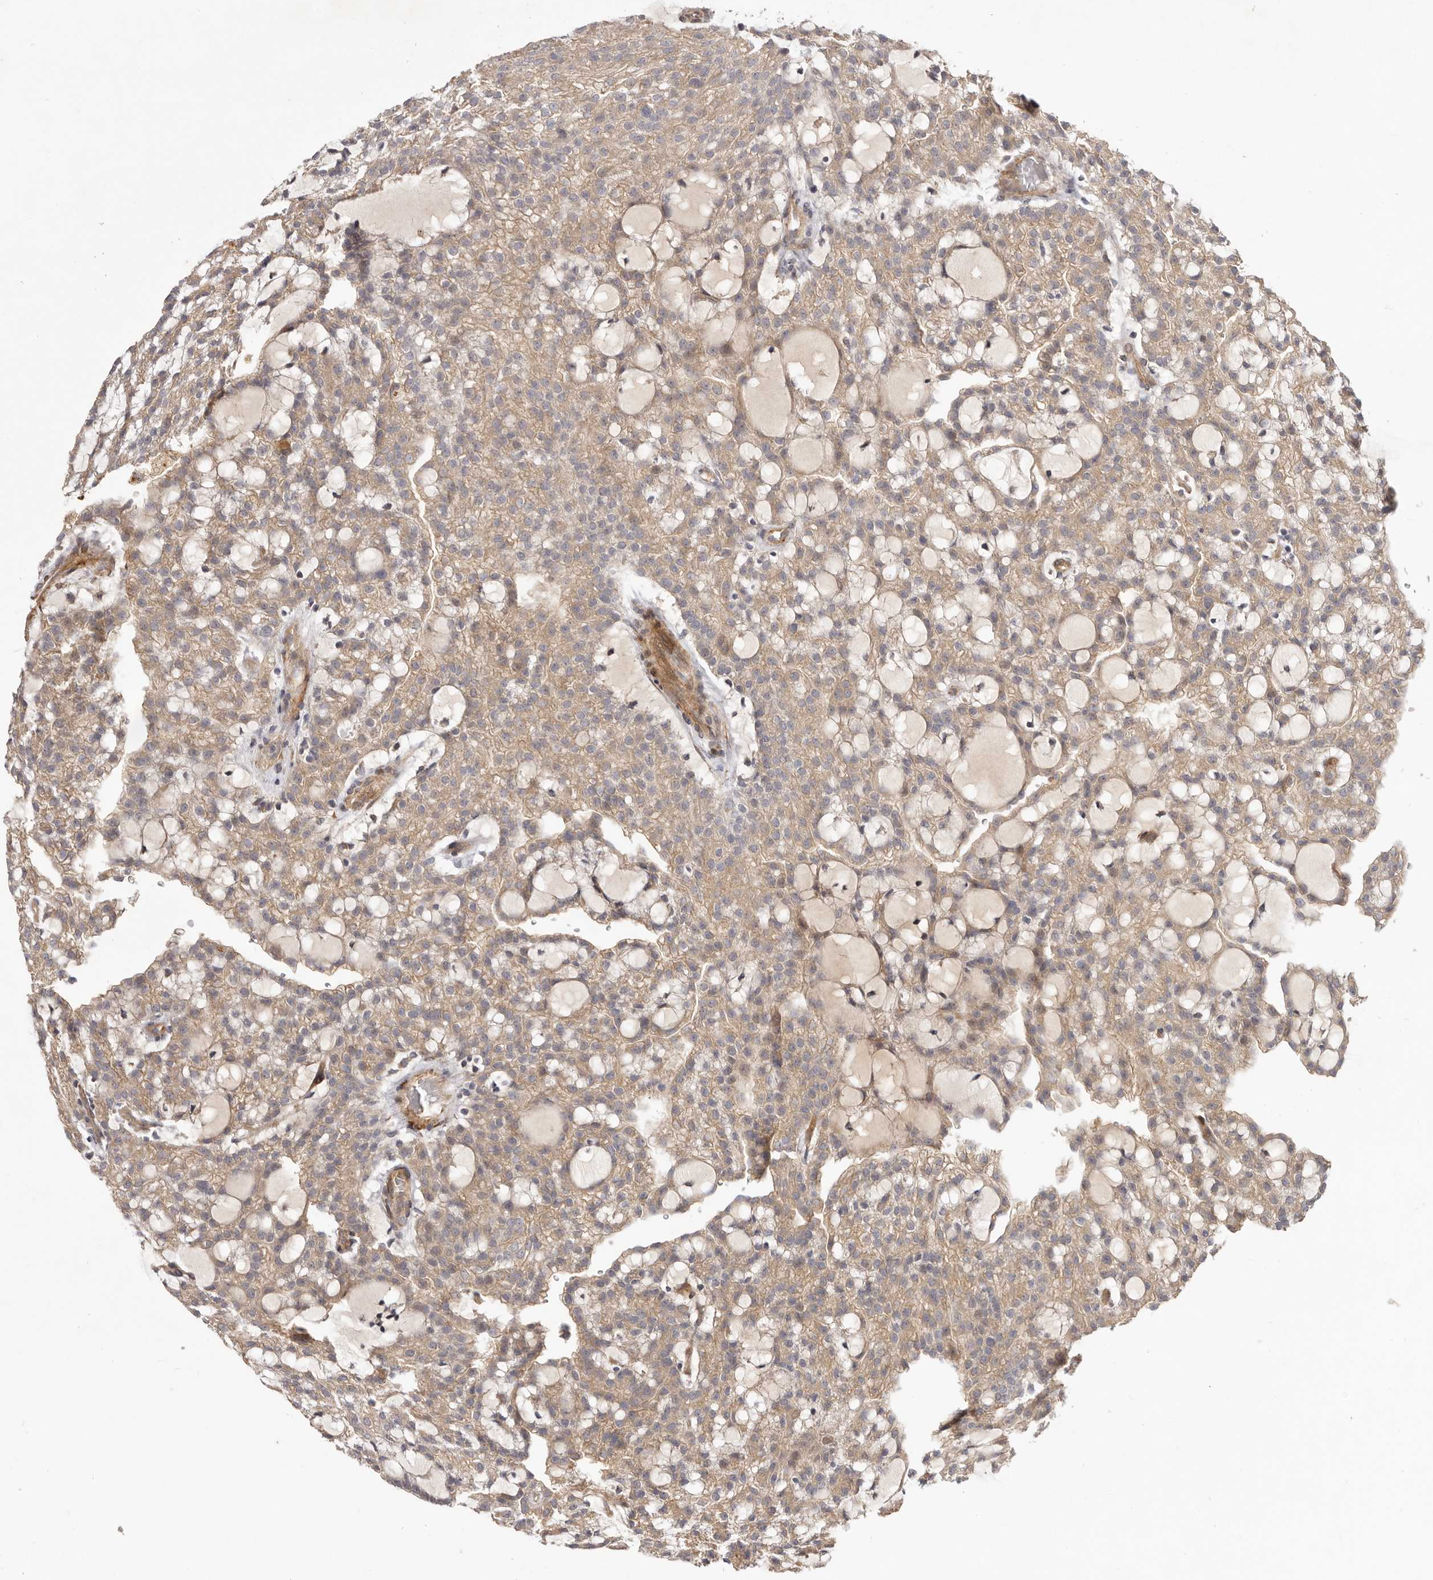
{"staining": {"intensity": "weak", "quantity": ">75%", "location": "cytoplasmic/membranous"}, "tissue": "renal cancer", "cell_type": "Tumor cells", "image_type": "cancer", "snomed": [{"axis": "morphology", "description": "Adenocarcinoma, NOS"}, {"axis": "topography", "description": "Kidney"}], "caption": "Weak cytoplasmic/membranous protein positivity is identified in approximately >75% of tumor cells in adenocarcinoma (renal).", "gene": "ADAMTS9", "patient": {"sex": "male", "age": 63}}